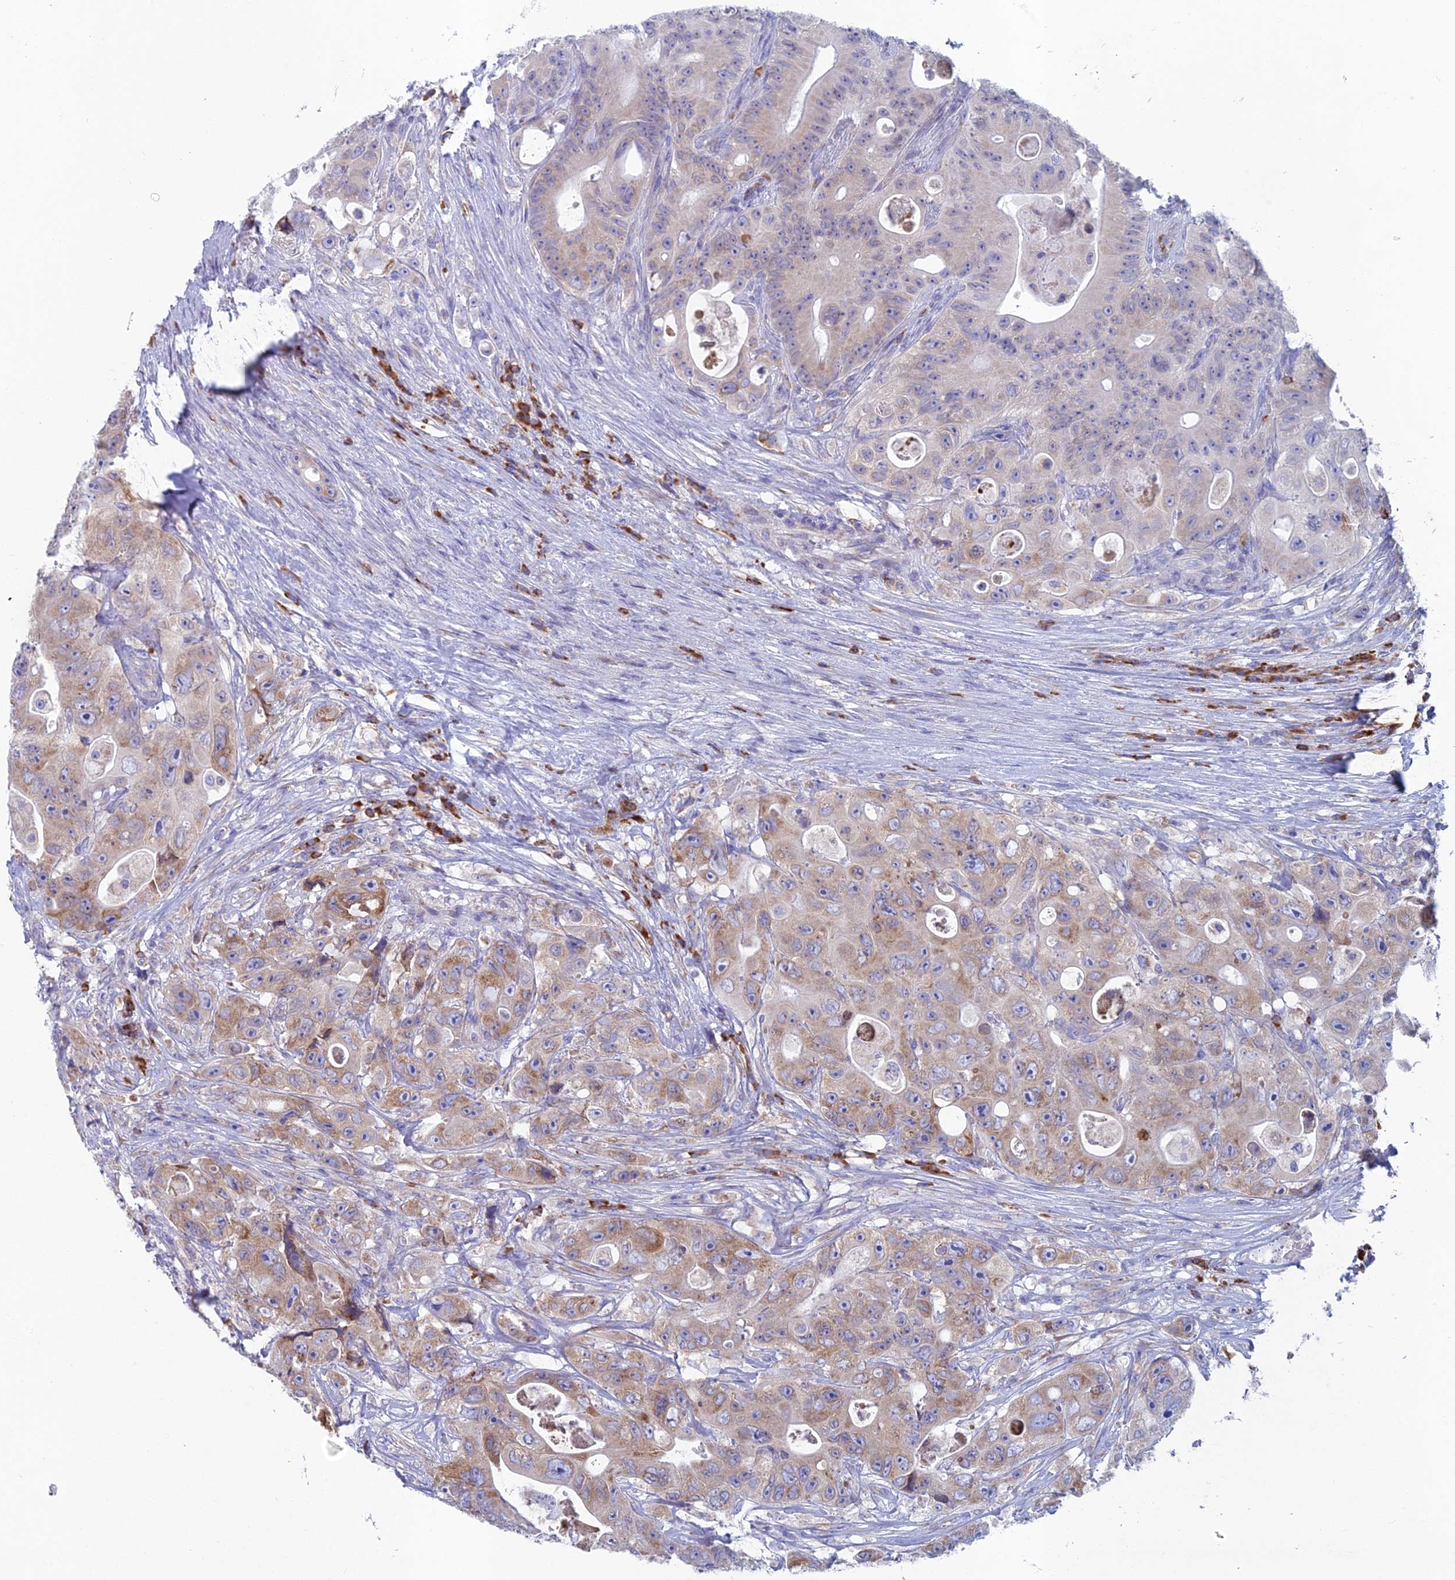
{"staining": {"intensity": "weak", "quantity": ">75%", "location": "cytoplasmic/membranous"}, "tissue": "colorectal cancer", "cell_type": "Tumor cells", "image_type": "cancer", "snomed": [{"axis": "morphology", "description": "Adenocarcinoma, NOS"}, {"axis": "topography", "description": "Colon"}], "caption": "This is an image of immunohistochemistry staining of colorectal cancer (adenocarcinoma), which shows weak staining in the cytoplasmic/membranous of tumor cells.", "gene": "ABI3BP", "patient": {"sex": "female", "age": 46}}